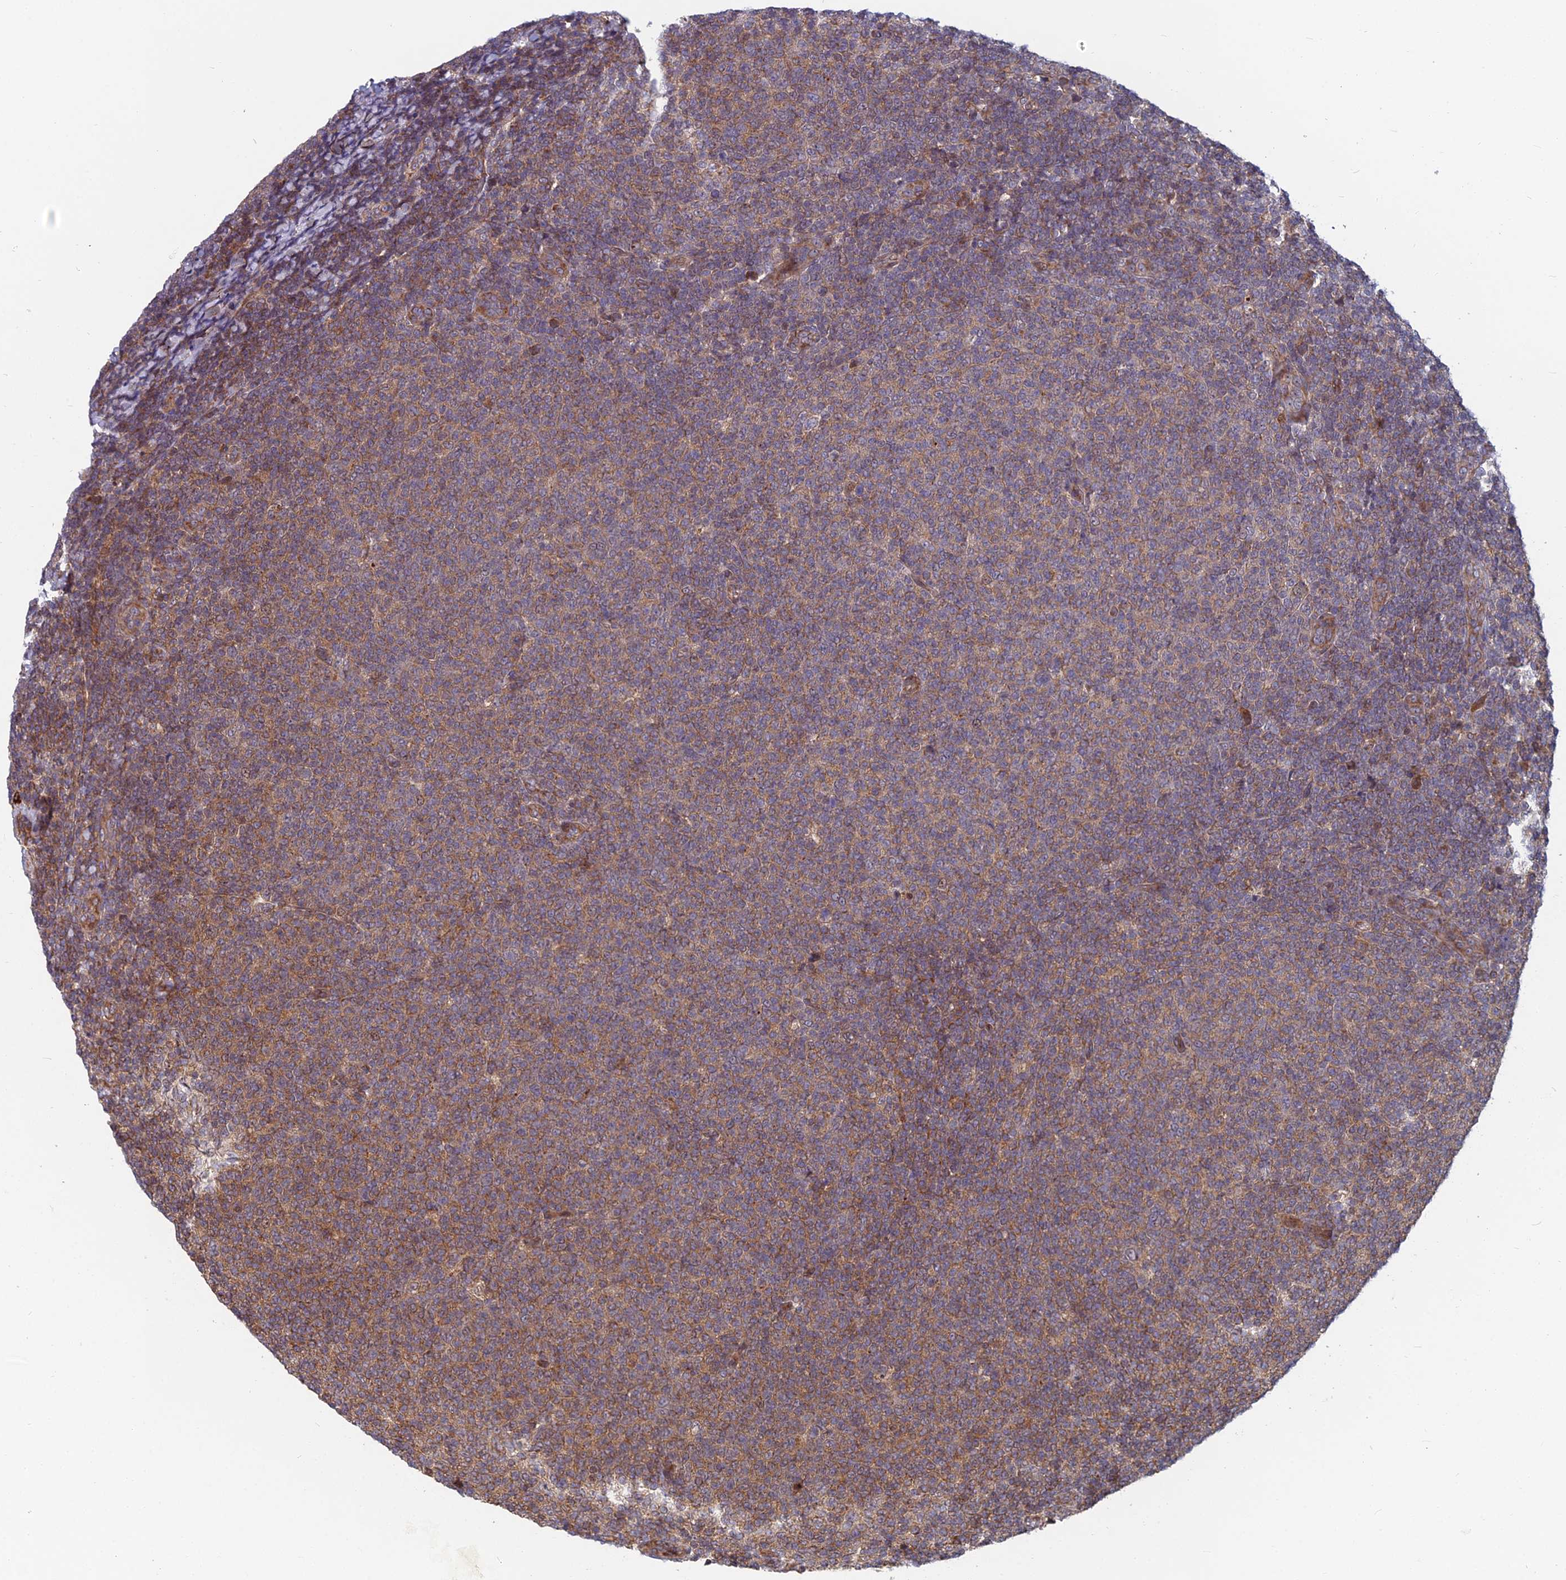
{"staining": {"intensity": "weak", "quantity": "25%-75%", "location": "cytoplasmic/membranous"}, "tissue": "lymphoma", "cell_type": "Tumor cells", "image_type": "cancer", "snomed": [{"axis": "morphology", "description": "Malignant lymphoma, non-Hodgkin's type, Low grade"}, {"axis": "topography", "description": "Lymph node"}], "caption": "A brown stain highlights weak cytoplasmic/membranous staining of a protein in low-grade malignant lymphoma, non-Hodgkin's type tumor cells.", "gene": "COMMD2", "patient": {"sex": "male", "age": 66}}